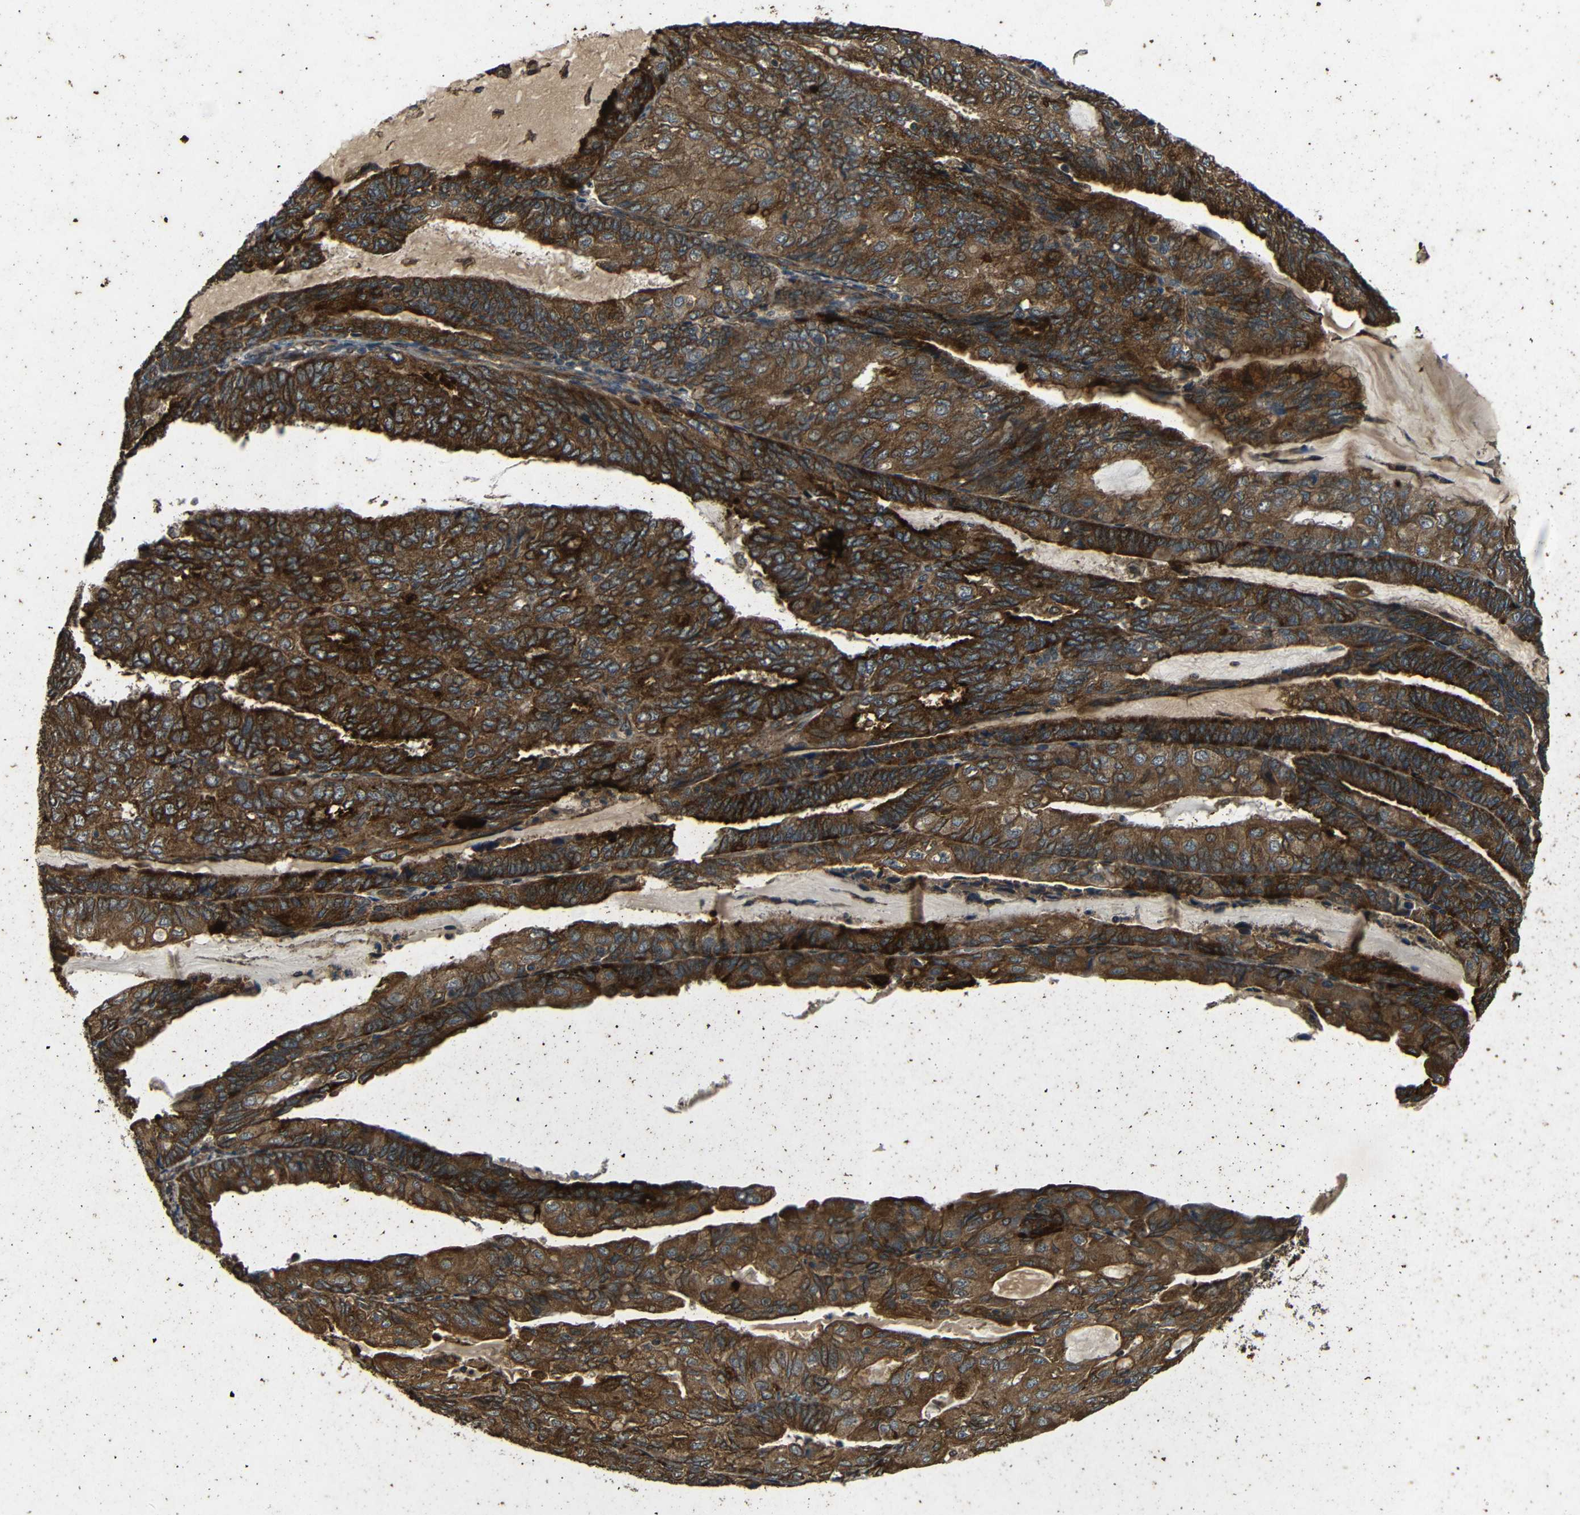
{"staining": {"intensity": "strong", "quantity": ">75%", "location": "cytoplasmic/membranous"}, "tissue": "endometrial cancer", "cell_type": "Tumor cells", "image_type": "cancer", "snomed": [{"axis": "morphology", "description": "Adenocarcinoma, NOS"}, {"axis": "topography", "description": "Endometrium"}], "caption": "The image exhibits staining of endometrial adenocarcinoma, revealing strong cytoplasmic/membranous protein staining (brown color) within tumor cells.", "gene": "TRPC1", "patient": {"sex": "female", "age": 81}}